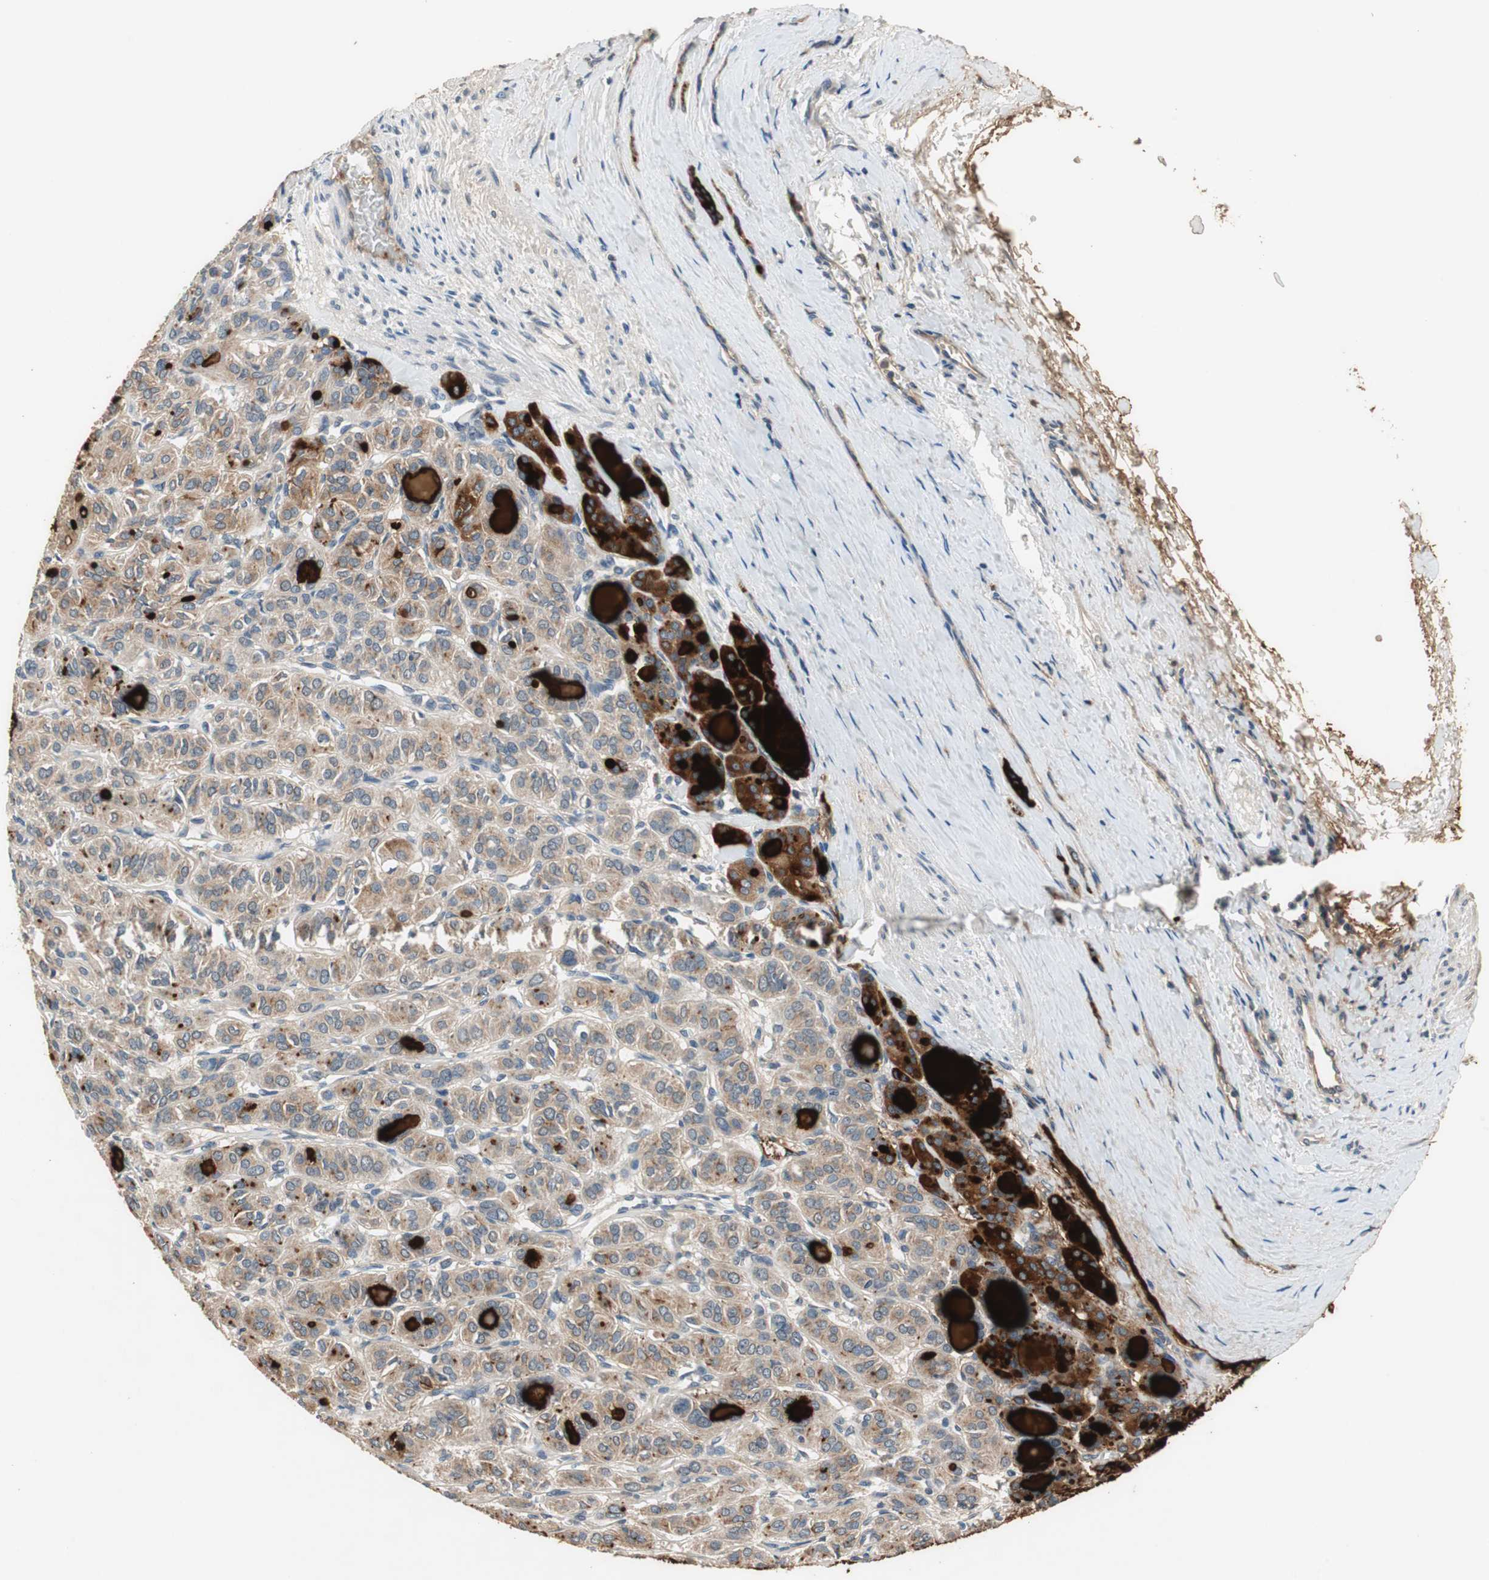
{"staining": {"intensity": "strong", "quantity": "<25%", "location": "cytoplasmic/membranous"}, "tissue": "thyroid cancer", "cell_type": "Tumor cells", "image_type": "cancer", "snomed": [{"axis": "morphology", "description": "Follicular adenoma carcinoma, NOS"}, {"axis": "topography", "description": "Thyroid gland"}], "caption": "An image of human follicular adenoma carcinoma (thyroid) stained for a protein shows strong cytoplasmic/membranous brown staining in tumor cells. The protein of interest is shown in brown color, while the nuclei are stained blue.", "gene": "PI4KB", "patient": {"sex": "female", "age": 71}}